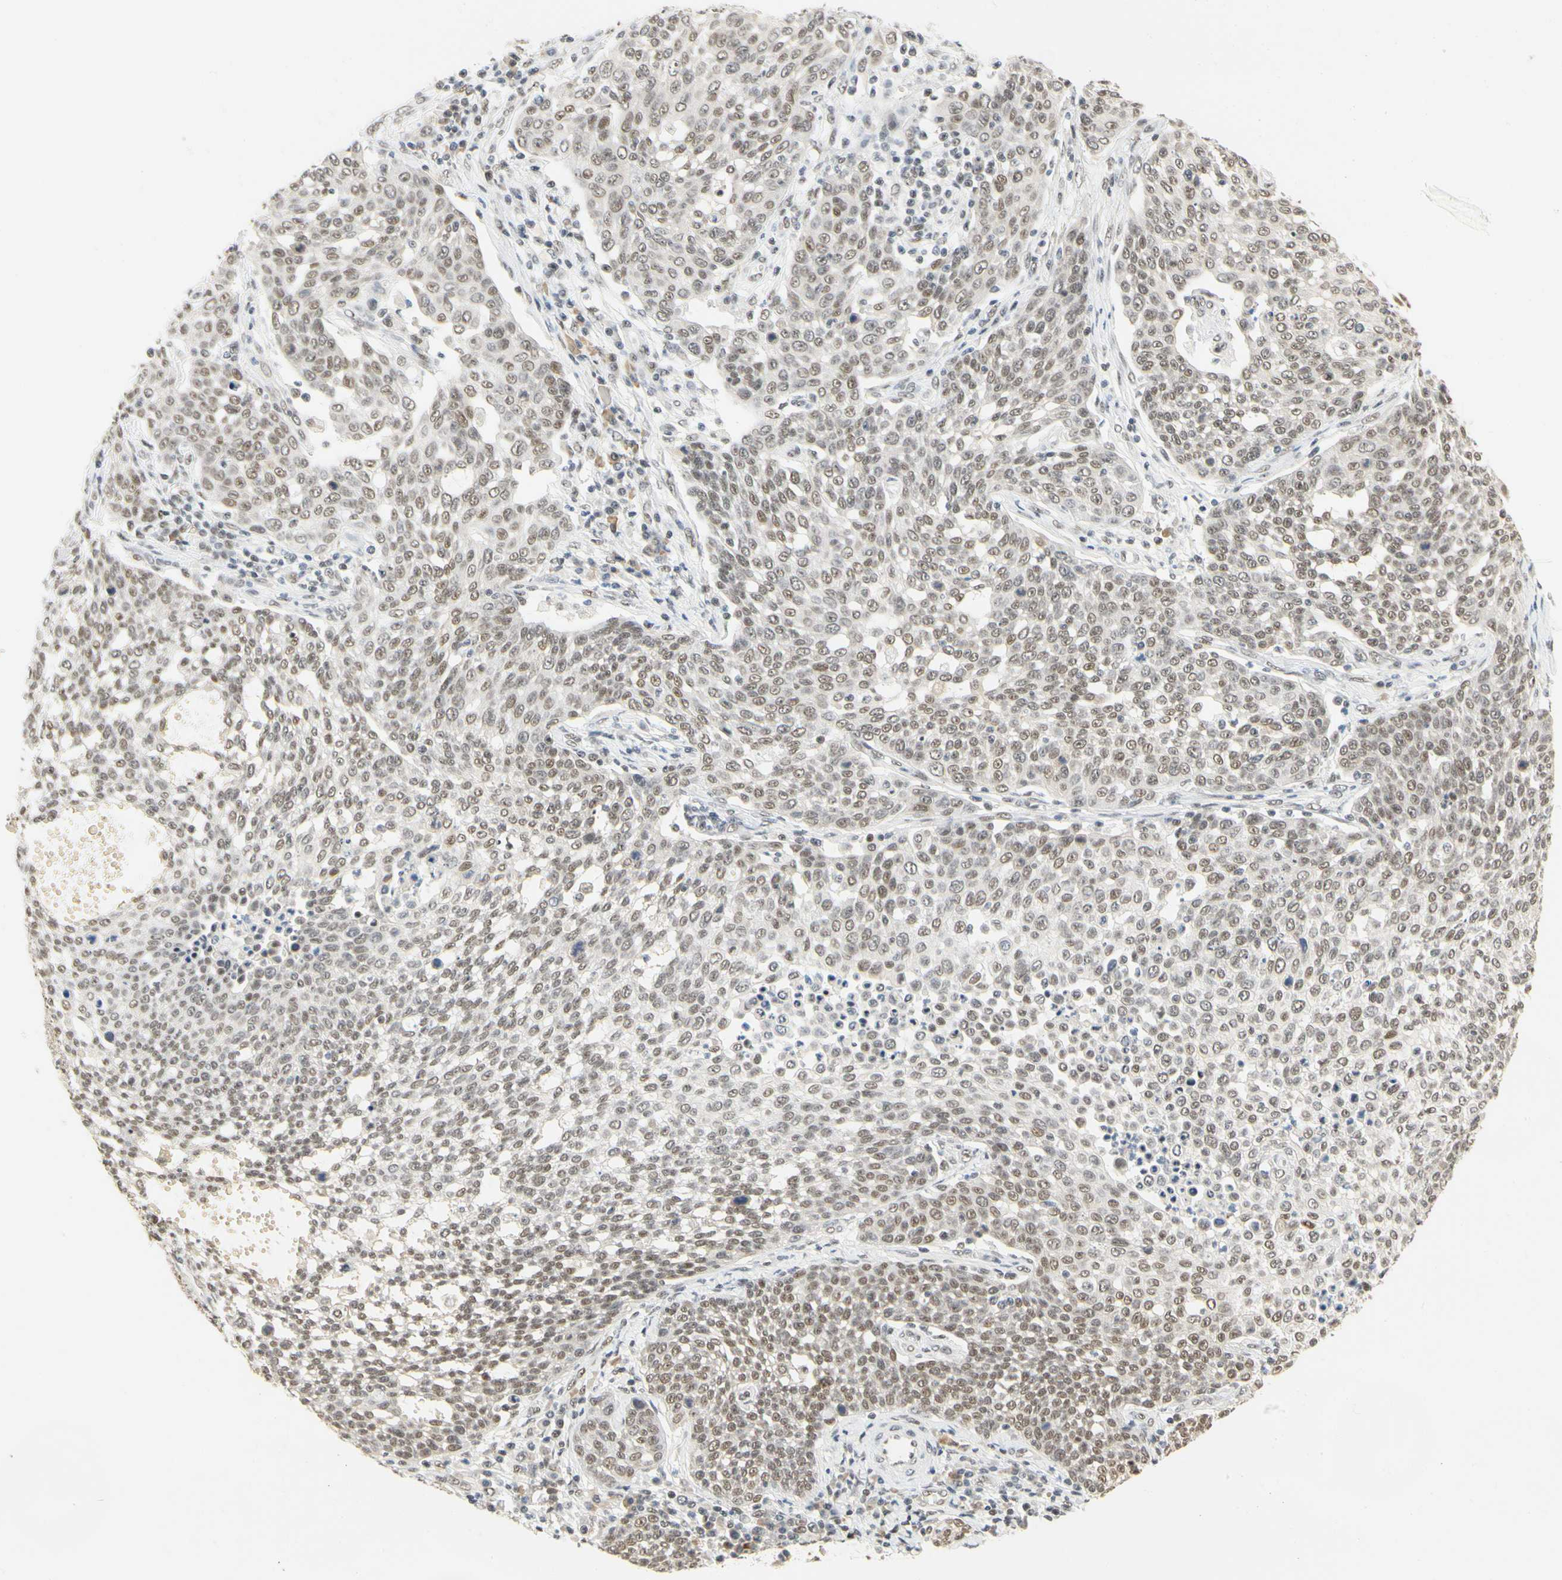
{"staining": {"intensity": "weak", "quantity": ">75%", "location": "nuclear"}, "tissue": "cervical cancer", "cell_type": "Tumor cells", "image_type": "cancer", "snomed": [{"axis": "morphology", "description": "Squamous cell carcinoma, NOS"}, {"axis": "topography", "description": "Cervix"}], "caption": "Immunohistochemistry (IHC) staining of cervical squamous cell carcinoma, which shows low levels of weak nuclear positivity in about >75% of tumor cells indicating weak nuclear protein positivity. The staining was performed using DAB (brown) for protein detection and nuclei were counterstained in hematoxylin (blue).", "gene": "ZSCAN16", "patient": {"sex": "female", "age": 34}}